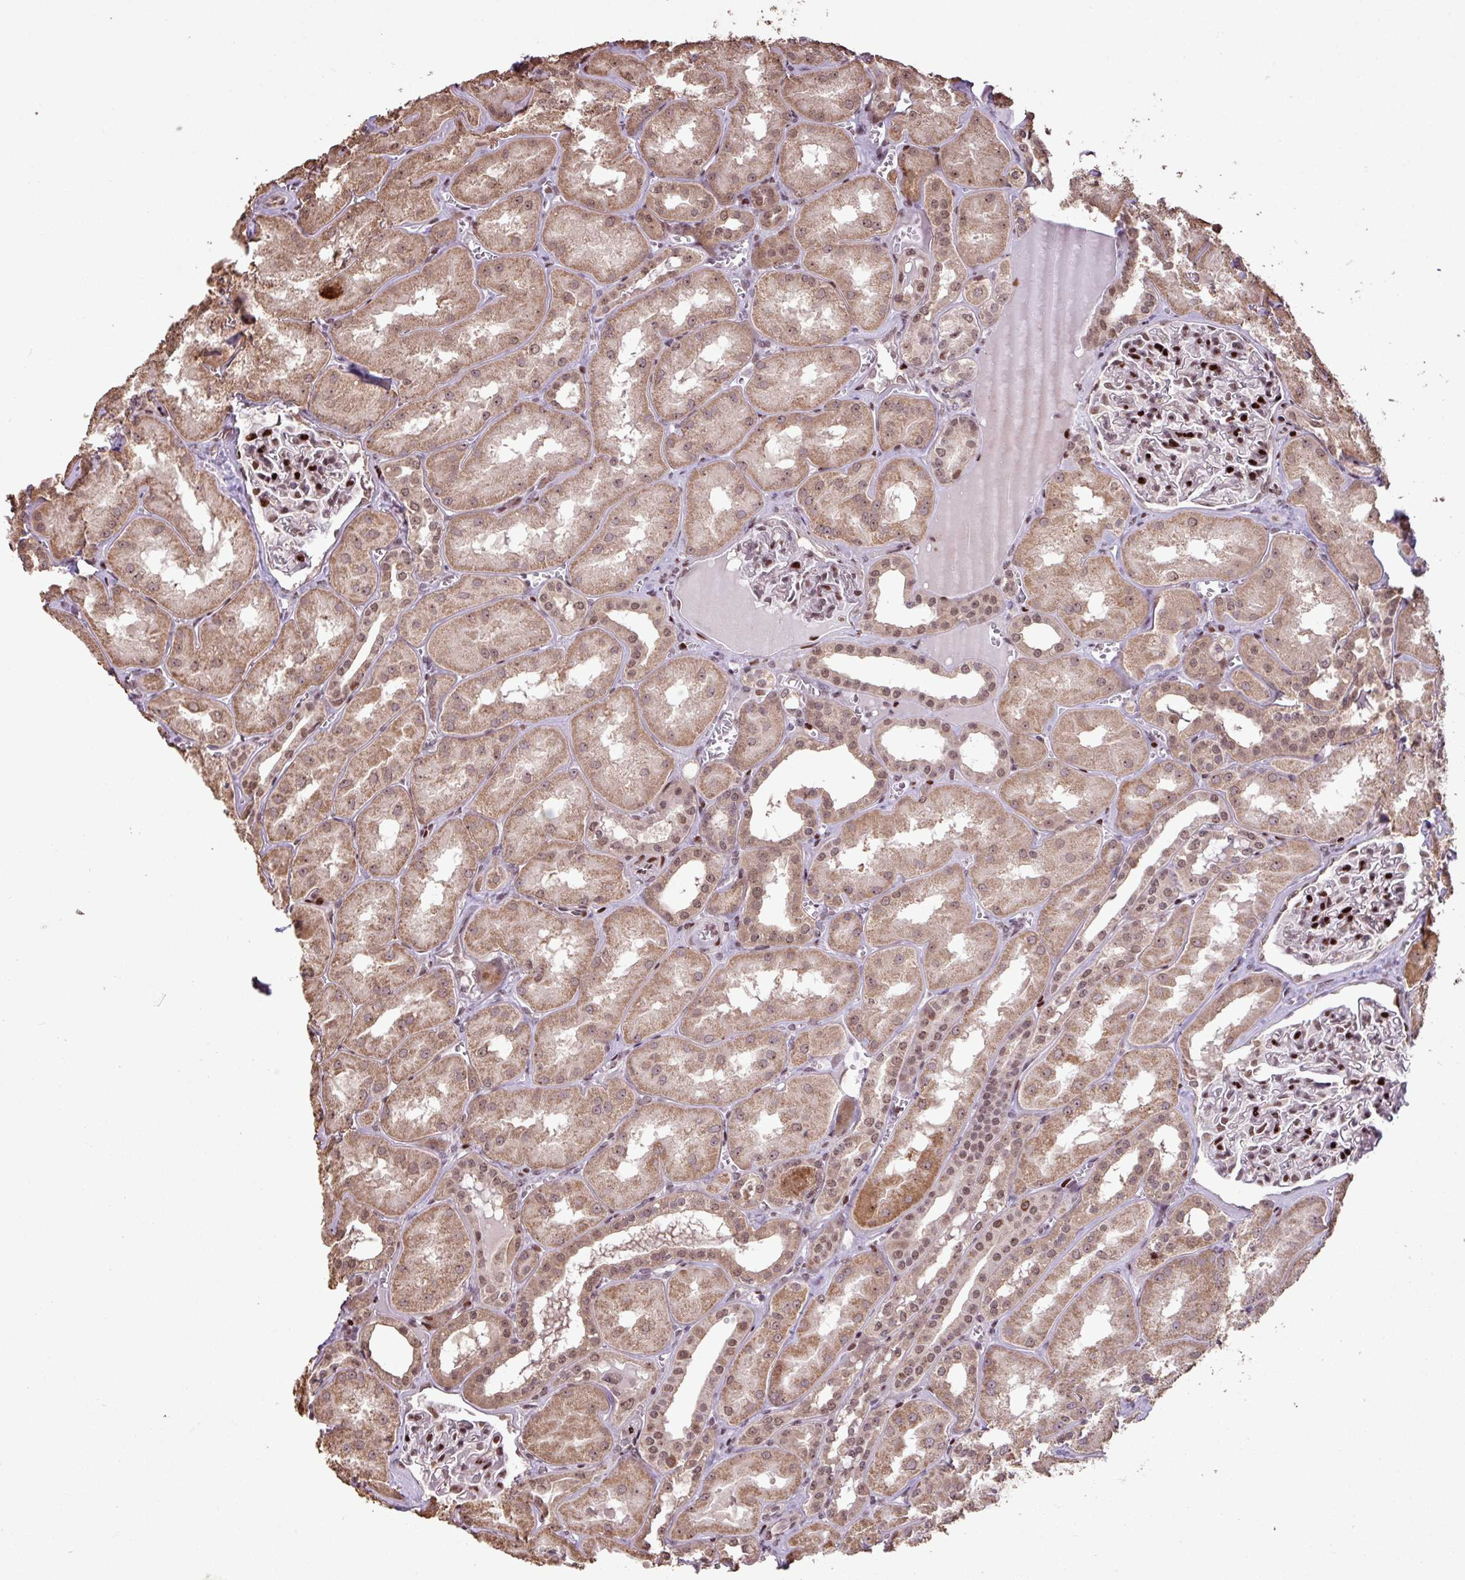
{"staining": {"intensity": "strong", "quantity": "25%-75%", "location": "nuclear"}, "tissue": "kidney", "cell_type": "Cells in glomeruli", "image_type": "normal", "snomed": [{"axis": "morphology", "description": "Normal tissue, NOS"}, {"axis": "topography", "description": "Kidney"}], "caption": "Immunohistochemistry photomicrograph of normal kidney: human kidney stained using immunohistochemistry displays high levels of strong protein expression localized specifically in the nuclear of cells in glomeruli, appearing as a nuclear brown color.", "gene": "ZNF709", "patient": {"sex": "male", "age": 61}}